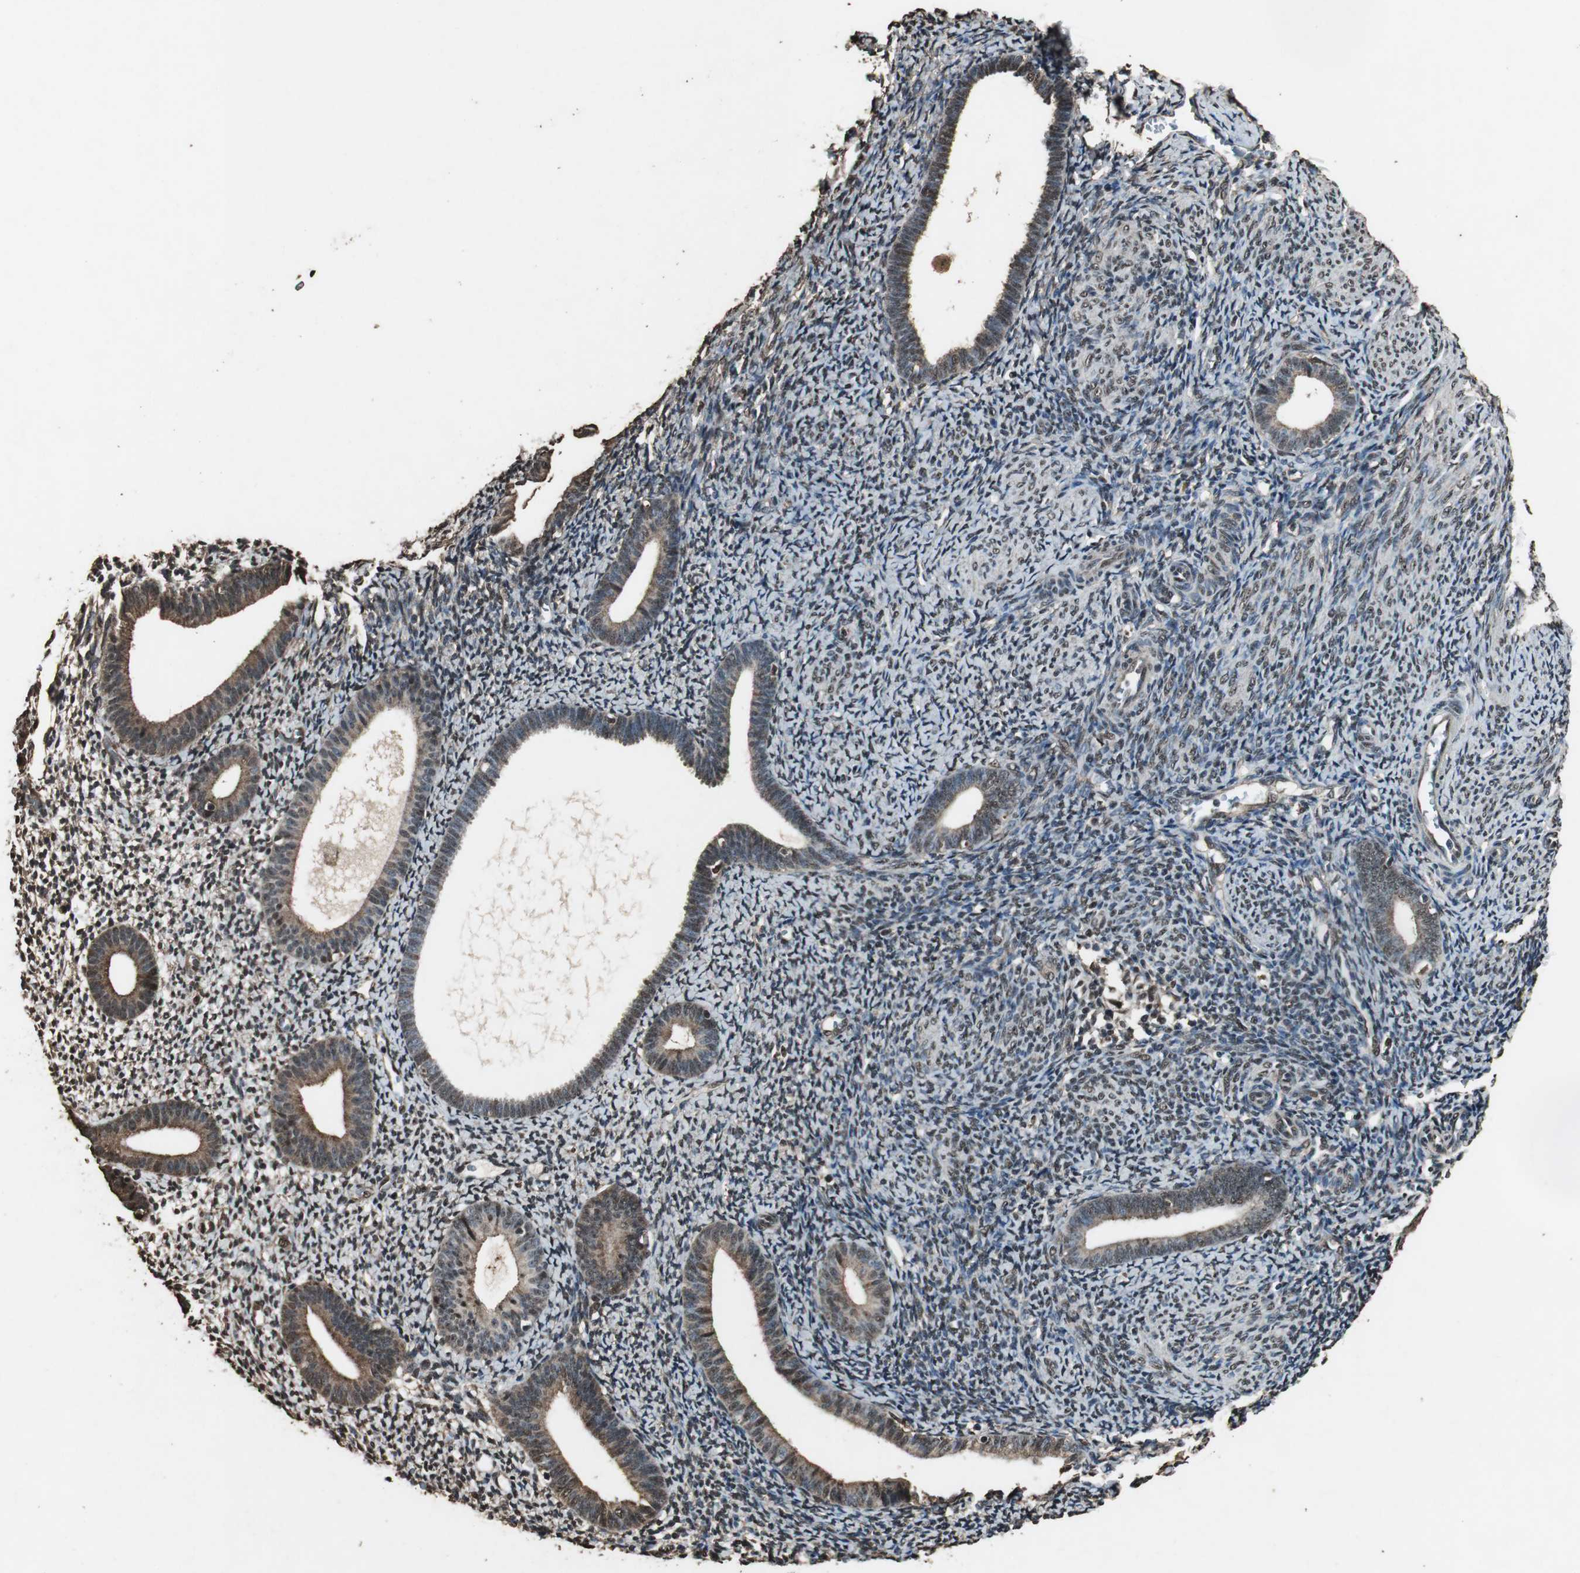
{"staining": {"intensity": "moderate", "quantity": "25%-75%", "location": "nuclear"}, "tissue": "endometrium", "cell_type": "Cells in endometrial stroma", "image_type": "normal", "snomed": [{"axis": "morphology", "description": "Normal tissue, NOS"}, {"axis": "topography", "description": "Smooth muscle"}, {"axis": "topography", "description": "Endometrium"}], "caption": "Benign endometrium exhibits moderate nuclear expression in about 25%-75% of cells in endometrial stroma, visualized by immunohistochemistry.", "gene": "PPP1R13B", "patient": {"sex": "female", "age": 57}}